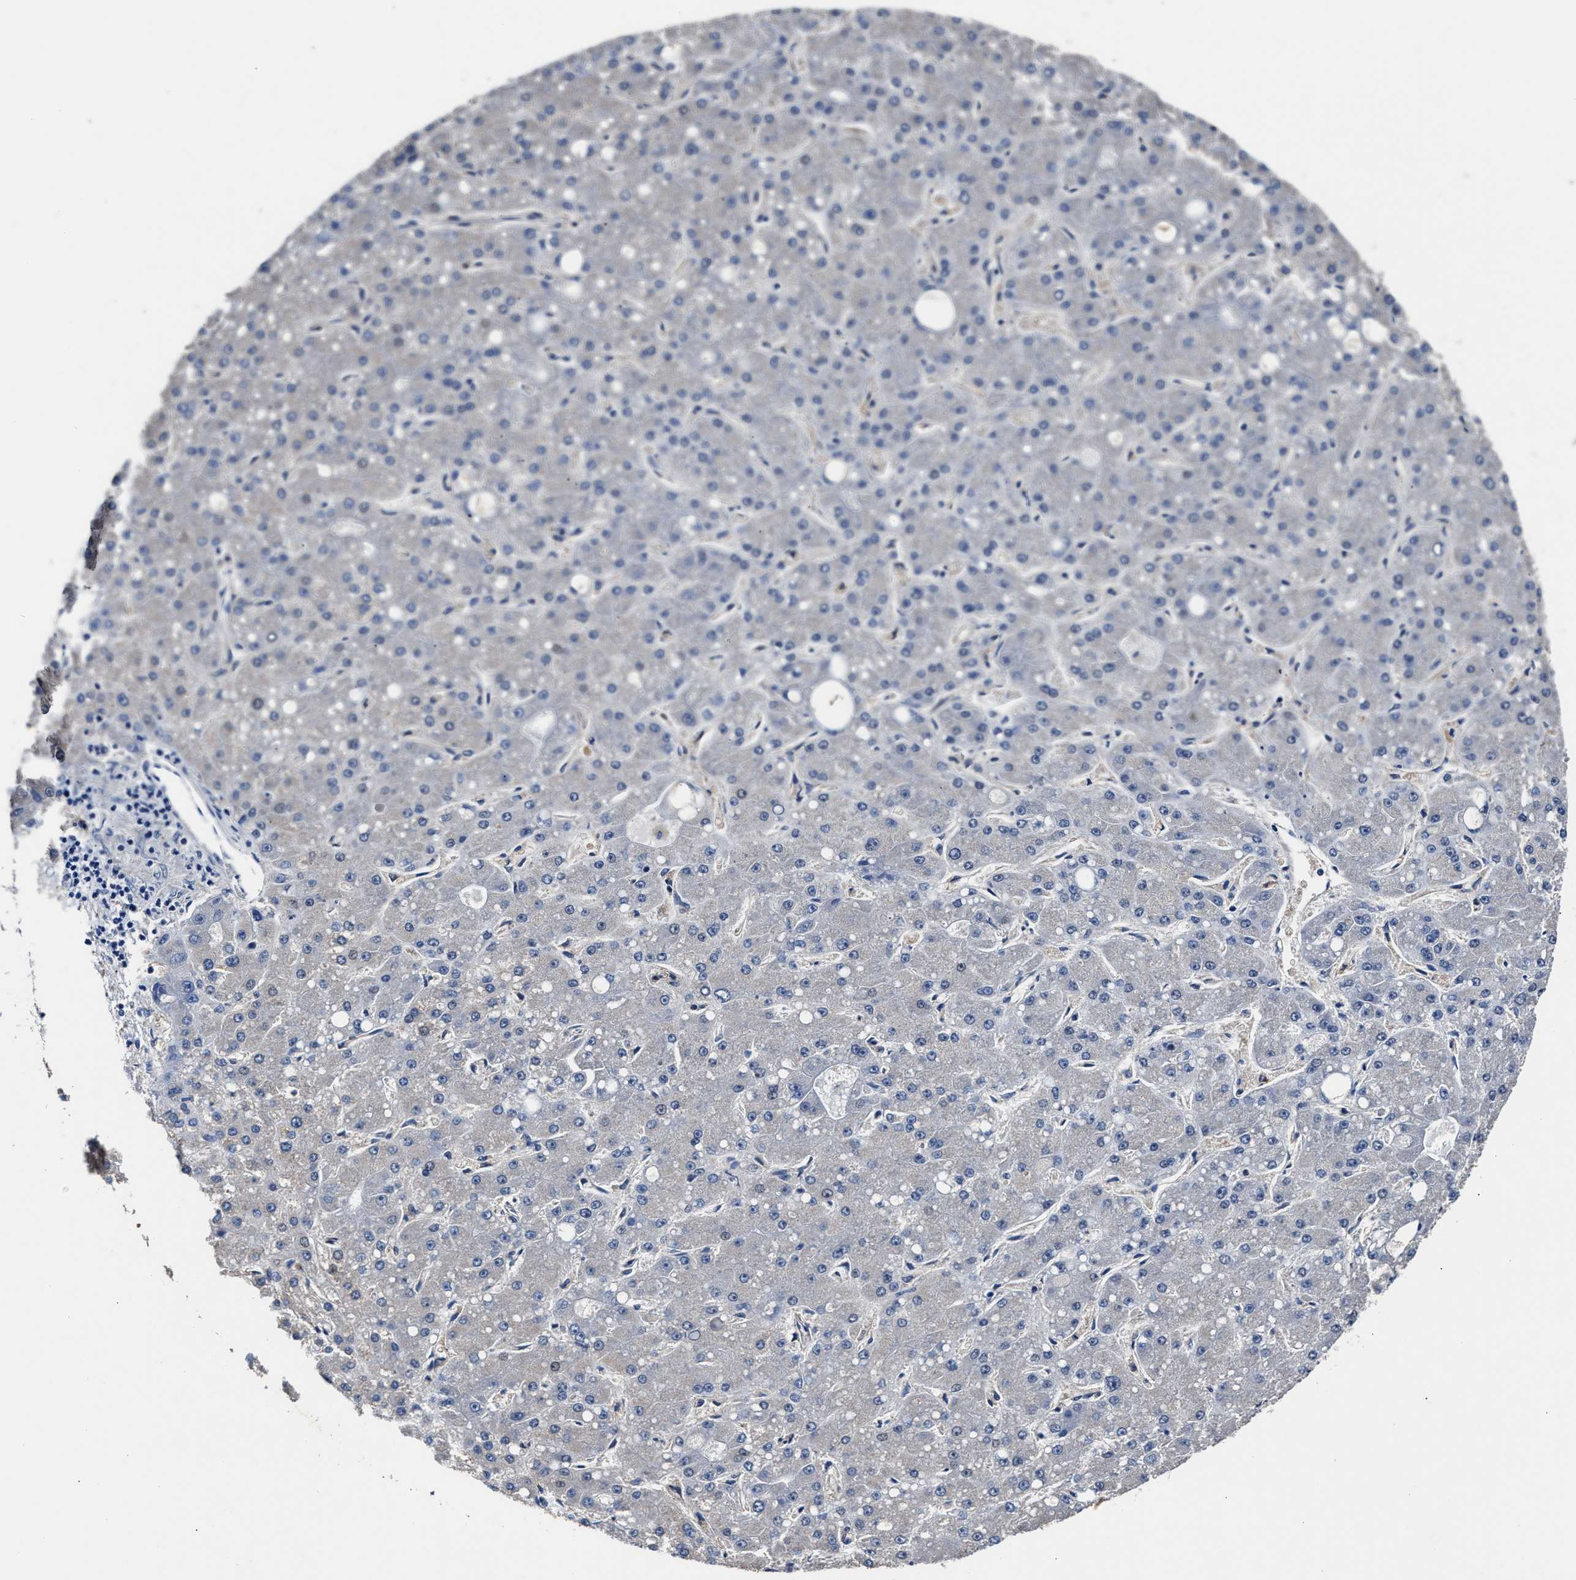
{"staining": {"intensity": "negative", "quantity": "none", "location": "none"}, "tissue": "liver cancer", "cell_type": "Tumor cells", "image_type": "cancer", "snomed": [{"axis": "morphology", "description": "Carcinoma, Hepatocellular, NOS"}, {"axis": "topography", "description": "Liver"}], "caption": "High power microscopy histopathology image of an immunohistochemistry photomicrograph of liver cancer (hepatocellular carcinoma), revealing no significant expression in tumor cells.", "gene": "SH3GL1", "patient": {"sex": "male", "age": 67}}